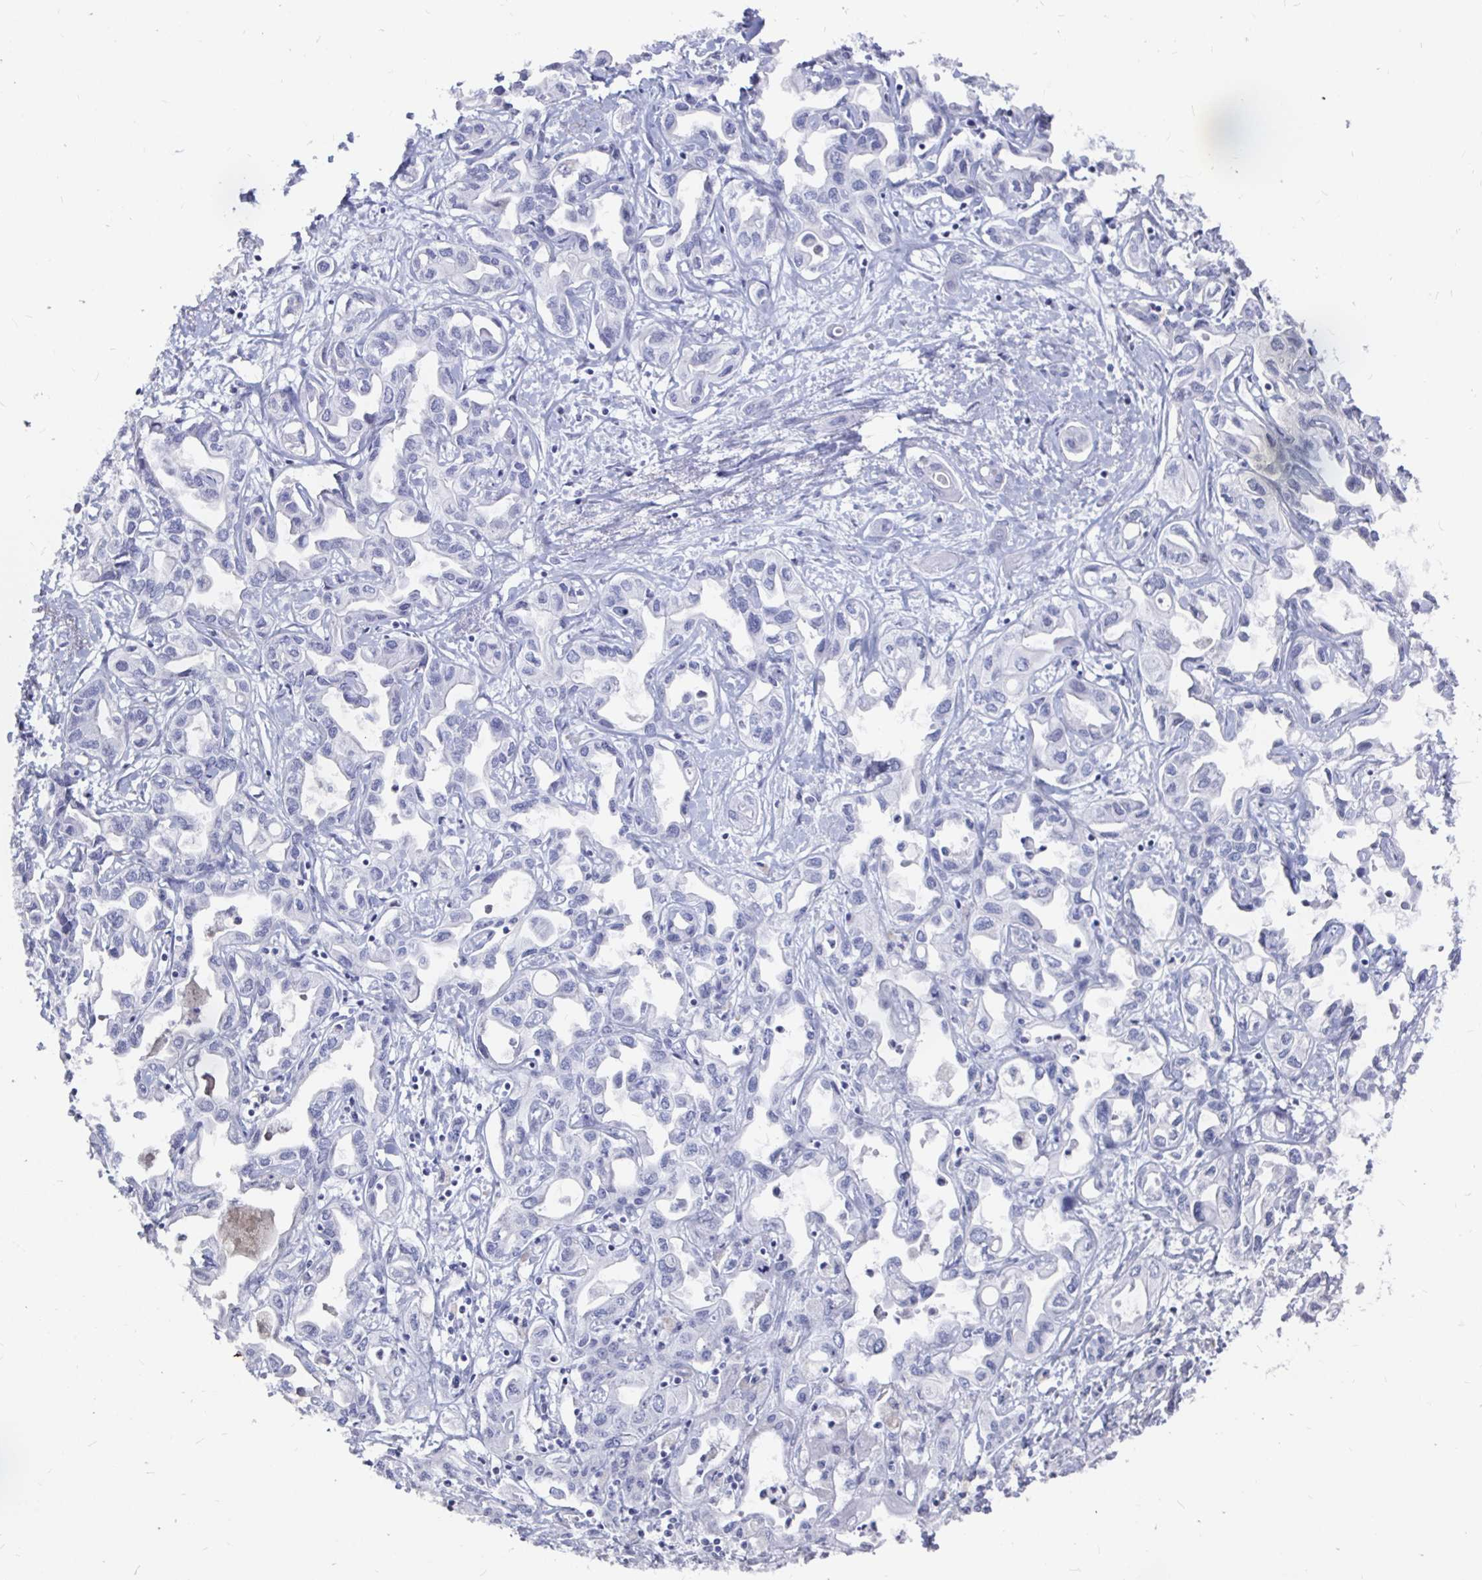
{"staining": {"intensity": "negative", "quantity": "none", "location": "none"}, "tissue": "liver cancer", "cell_type": "Tumor cells", "image_type": "cancer", "snomed": [{"axis": "morphology", "description": "Cholangiocarcinoma"}, {"axis": "topography", "description": "Liver"}], "caption": "DAB (3,3'-diaminobenzidine) immunohistochemical staining of human cholangiocarcinoma (liver) exhibits no significant positivity in tumor cells. (Brightfield microscopy of DAB IHC at high magnification).", "gene": "LUZP4", "patient": {"sex": "female", "age": 64}}